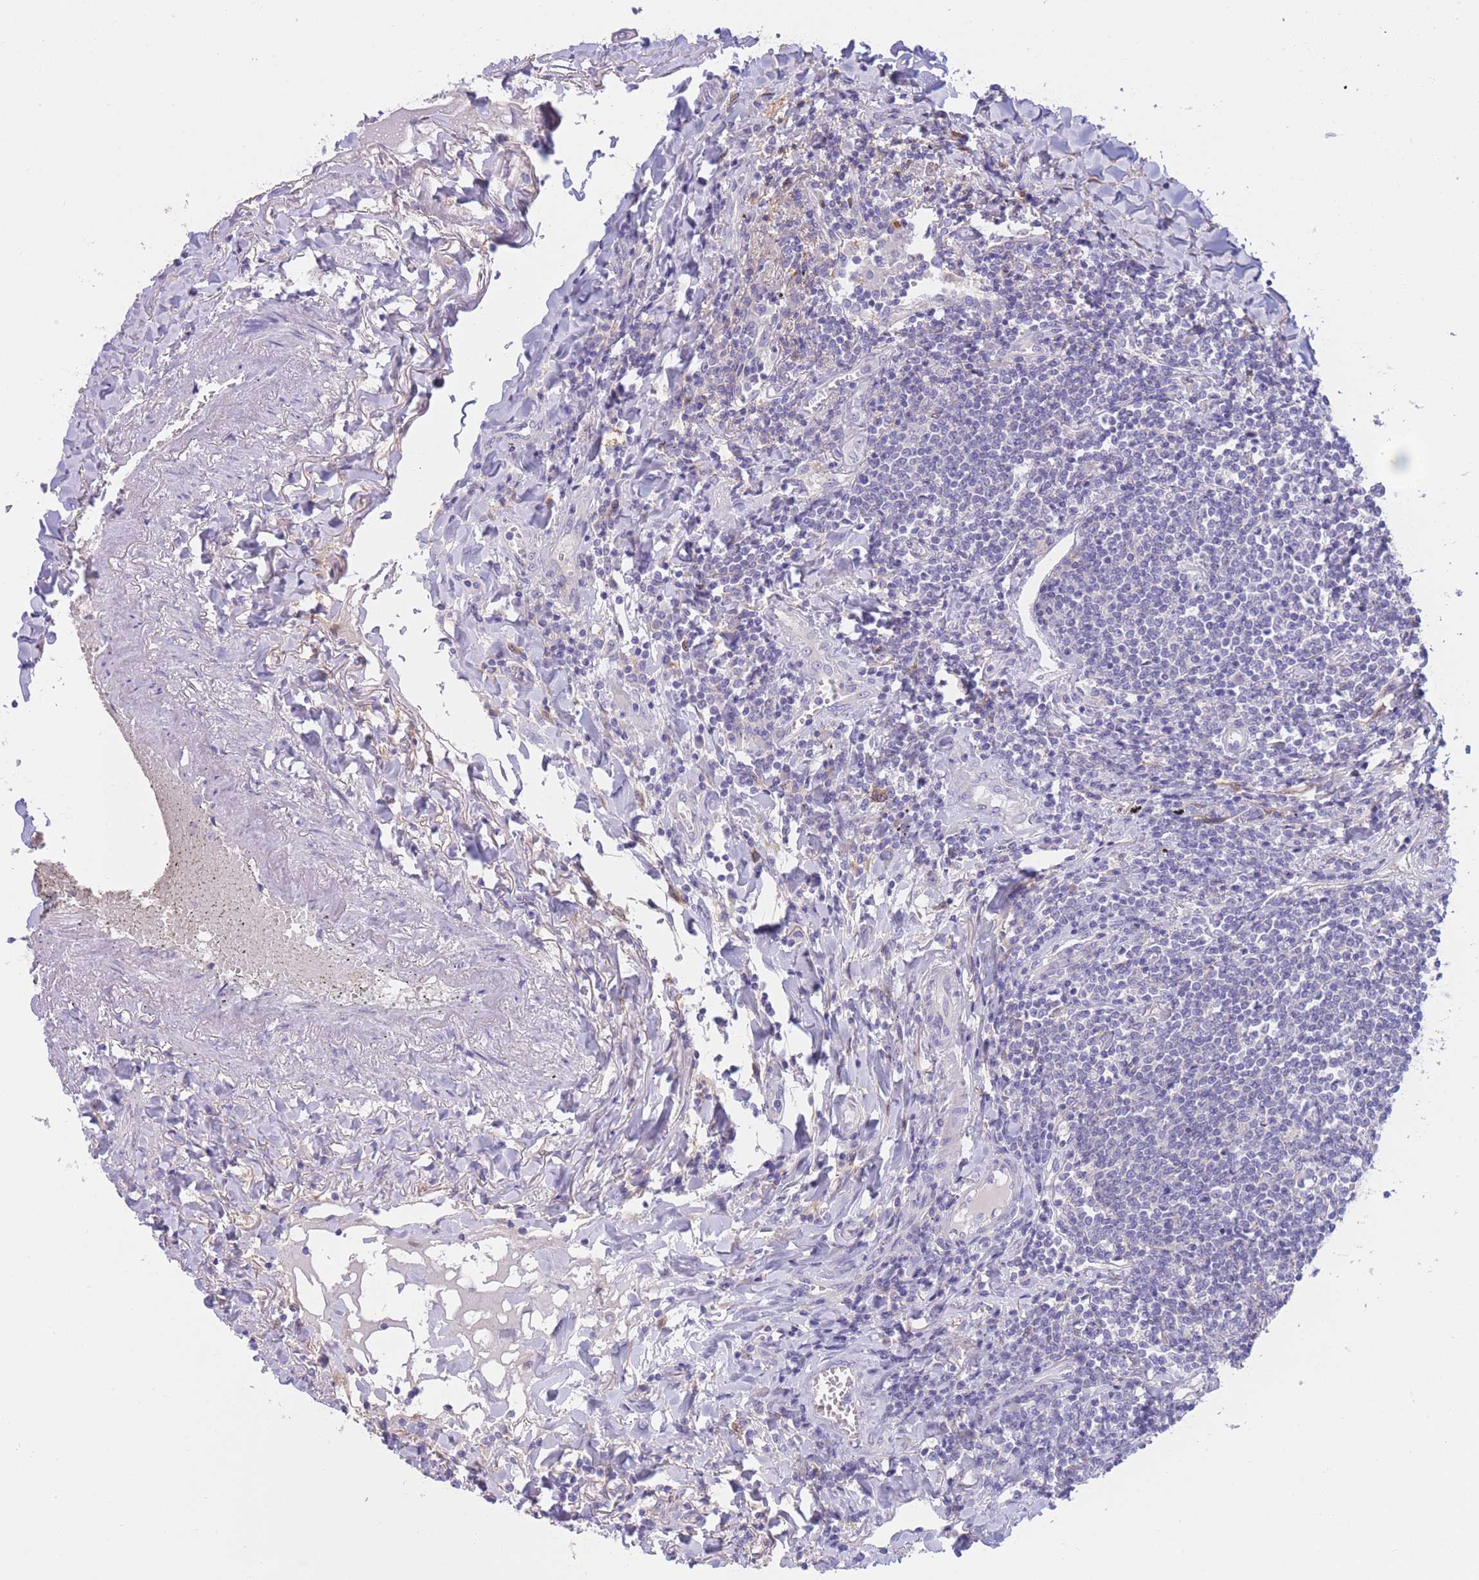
{"staining": {"intensity": "negative", "quantity": "none", "location": "none"}, "tissue": "lymphoma", "cell_type": "Tumor cells", "image_type": "cancer", "snomed": [{"axis": "morphology", "description": "Malignant lymphoma, non-Hodgkin's type, Low grade"}, {"axis": "topography", "description": "Lung"}], "caption": "This micrograph is of malignant lymphoma, non-Hodgkin's type (low-grade) stained with IHC to label a protein in brown with the nuclei are counter-stained blue. There is no expression in tumor cells.", "gene": "PCDHB3", "patient": {"sex": "female", "age": 71}}